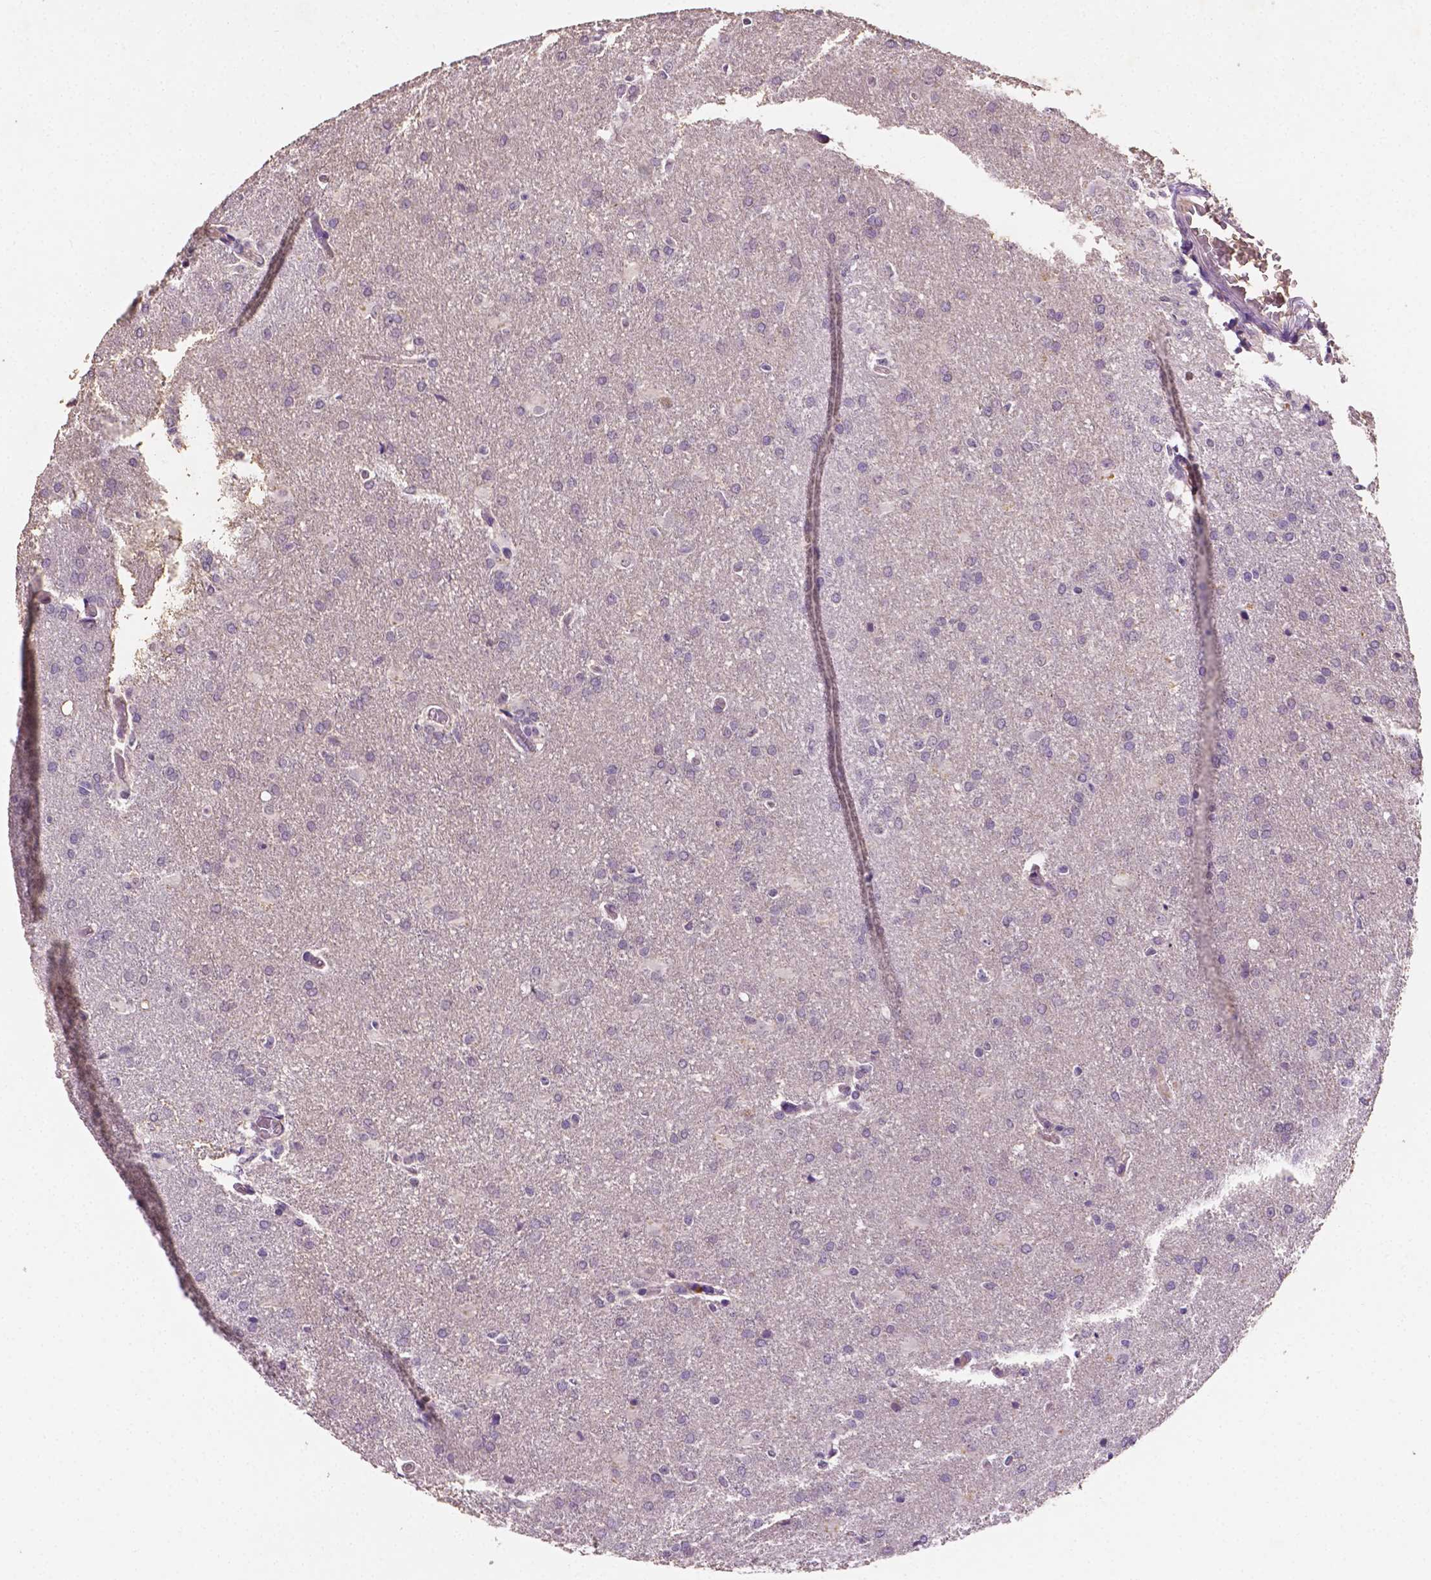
{"staining": {"intensity": "weak", "quantity": "<25%", "location": "cytoplasmic/membranous"}, "tissue": "glioma", "cell_type": "Tumor cells", "image_type": "cancer", "snomed": [{"axis": "morphology", "description": "Glioma, malignant, High grade"}, {"axis": "topography", "description": "Brain"}], "caption": "Protein analysis of malignant glioma (high-grade) exhibits no significant staining in tumor cells.", "gene": "MROH6", "patient": {"sex": "male", "age": 68}}